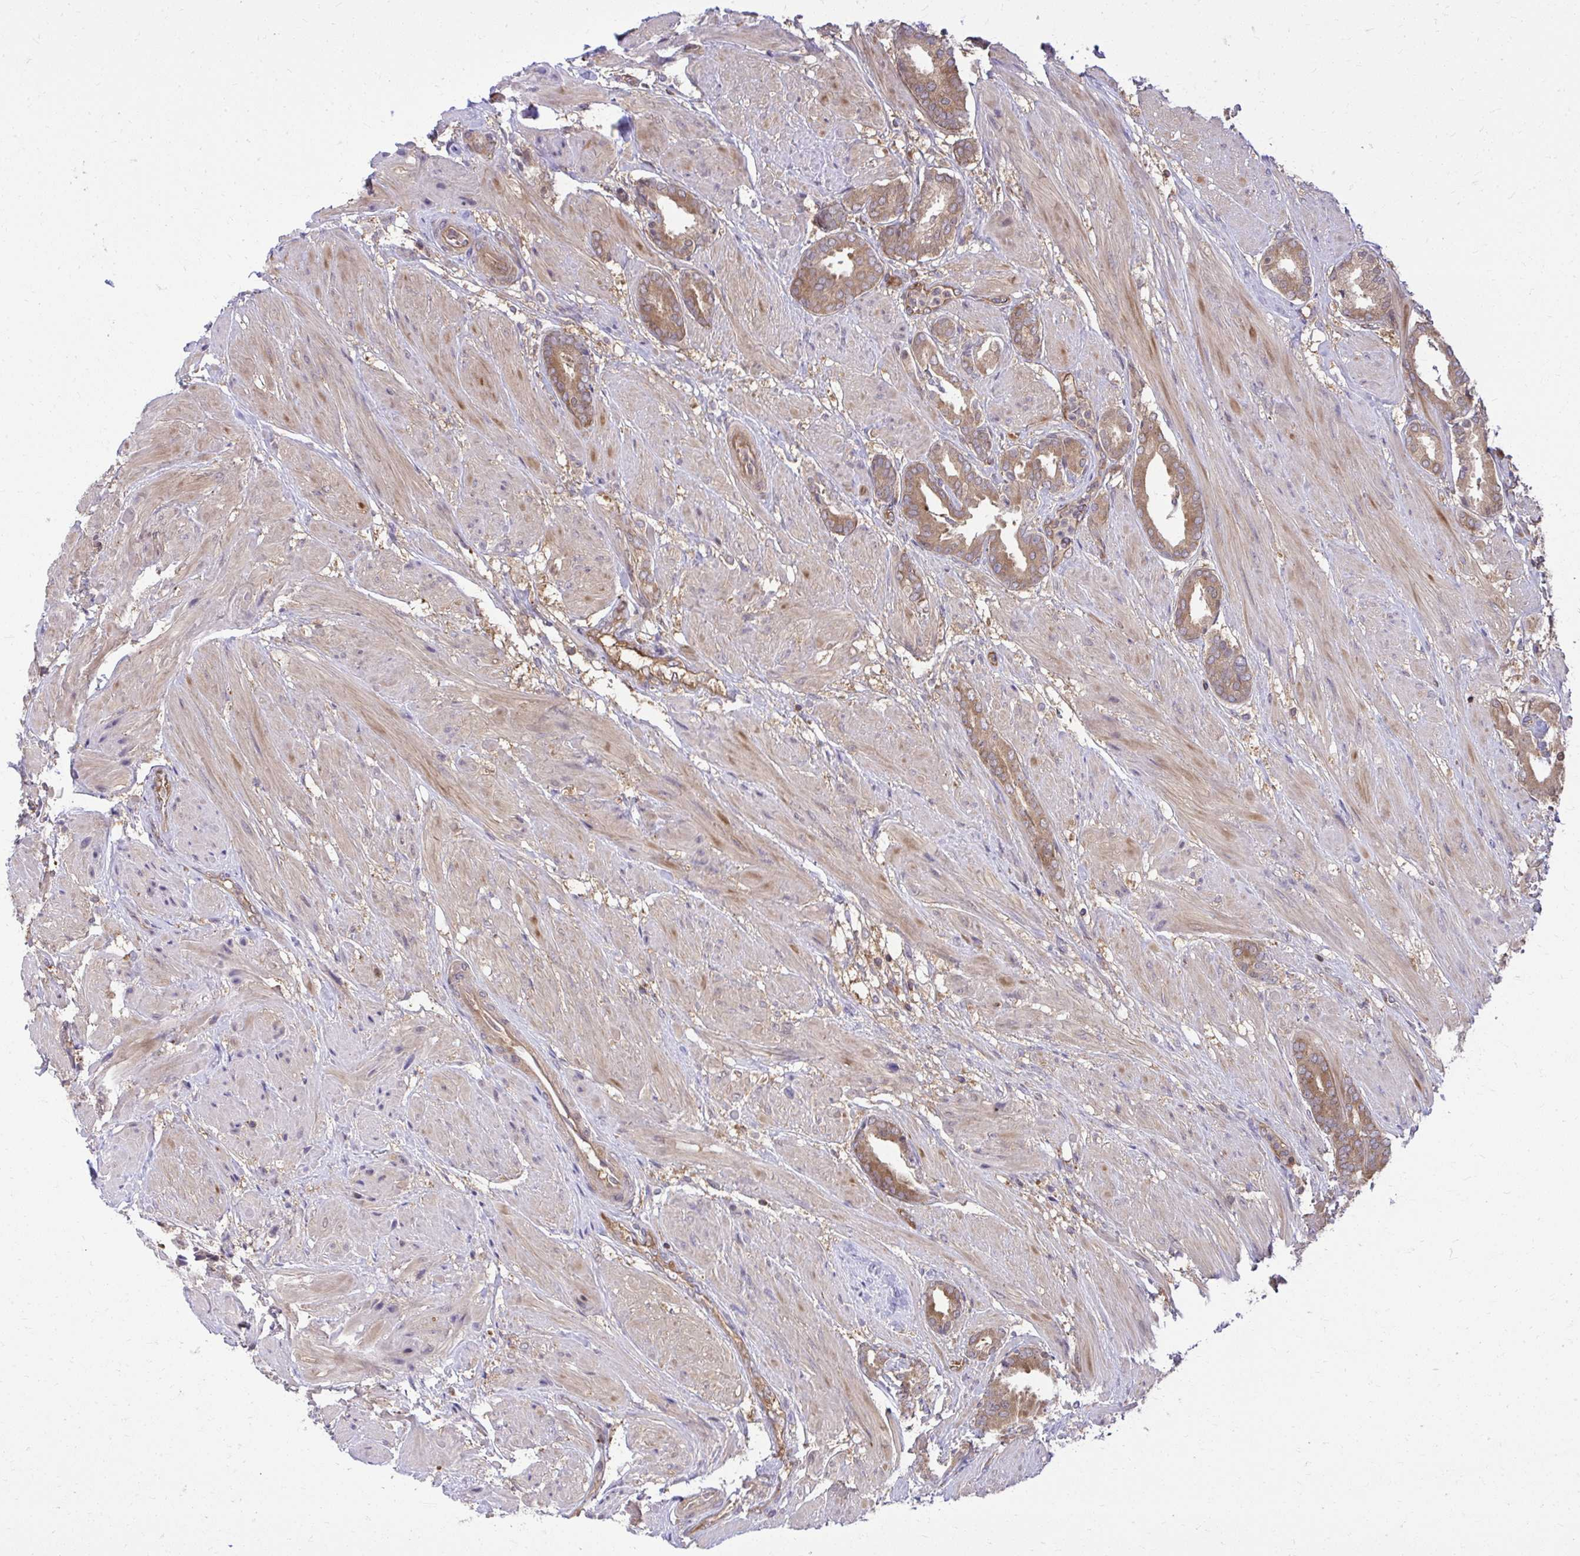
{"staining": {"intensity": "moderate", "quantity": ">75%", "location": "cytoplasmic/membranous"}, "tissue": "prostate cancer", "cell_type": "Tumor cells", "image_type": "cancer", "snomed": [{"axis": "morphology", "description": "Adenocarcinoma, High grade"}, {"axis": "topography", "description": "Prostate"}], "caption": "About >75% of tumor cells in prostate cancer (high-grade adenocarcinoma) exhibit moderate cytoplasmic/membranous protein staining as visualized by brown immunohistochemical staining.", "gene": "PPP5C", "patient": {"sex": "male", "age": 56}}